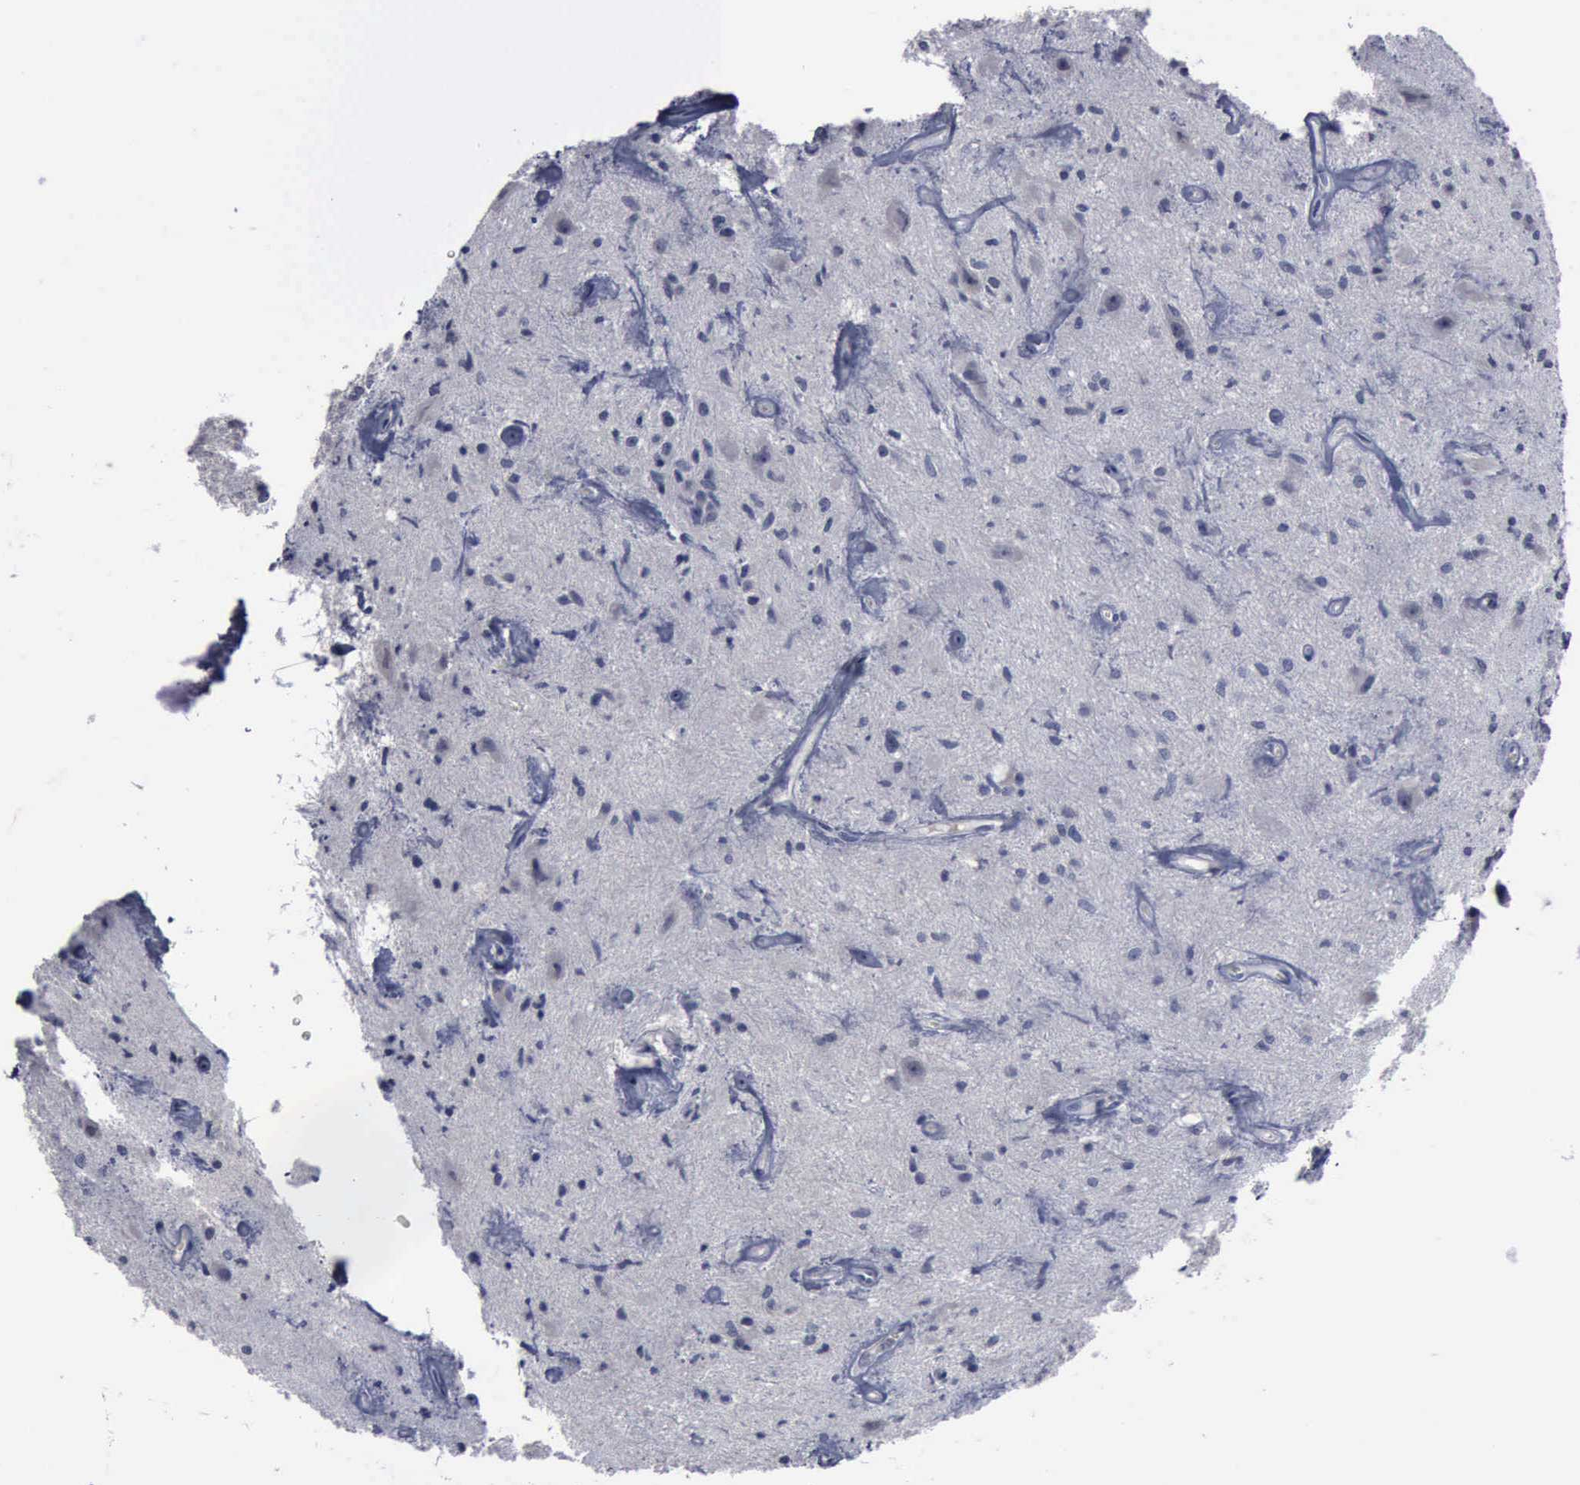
{"staining": {"intensity": "negative", "quantity": "none", "location": "none"}, "tissue": "glioma", "cell_type": "Tumor cells", "image_type": "cancer", "snomed": [{"axis": "morphology", "description": "Glioma, malignant, Low grade"}, {"axis": "topography", "description": "Brain"}], "caption": "IHC histopathology image of neoplastic tissue: glioma stained with DAB (3,3'-diaminobenzidine) reveals no significant protein positivity in tumor cells. (IHC, brightfield microscopy, high magnification).", "gene": "MYO18B", "patient": {"sex": "female", "age": 15}}